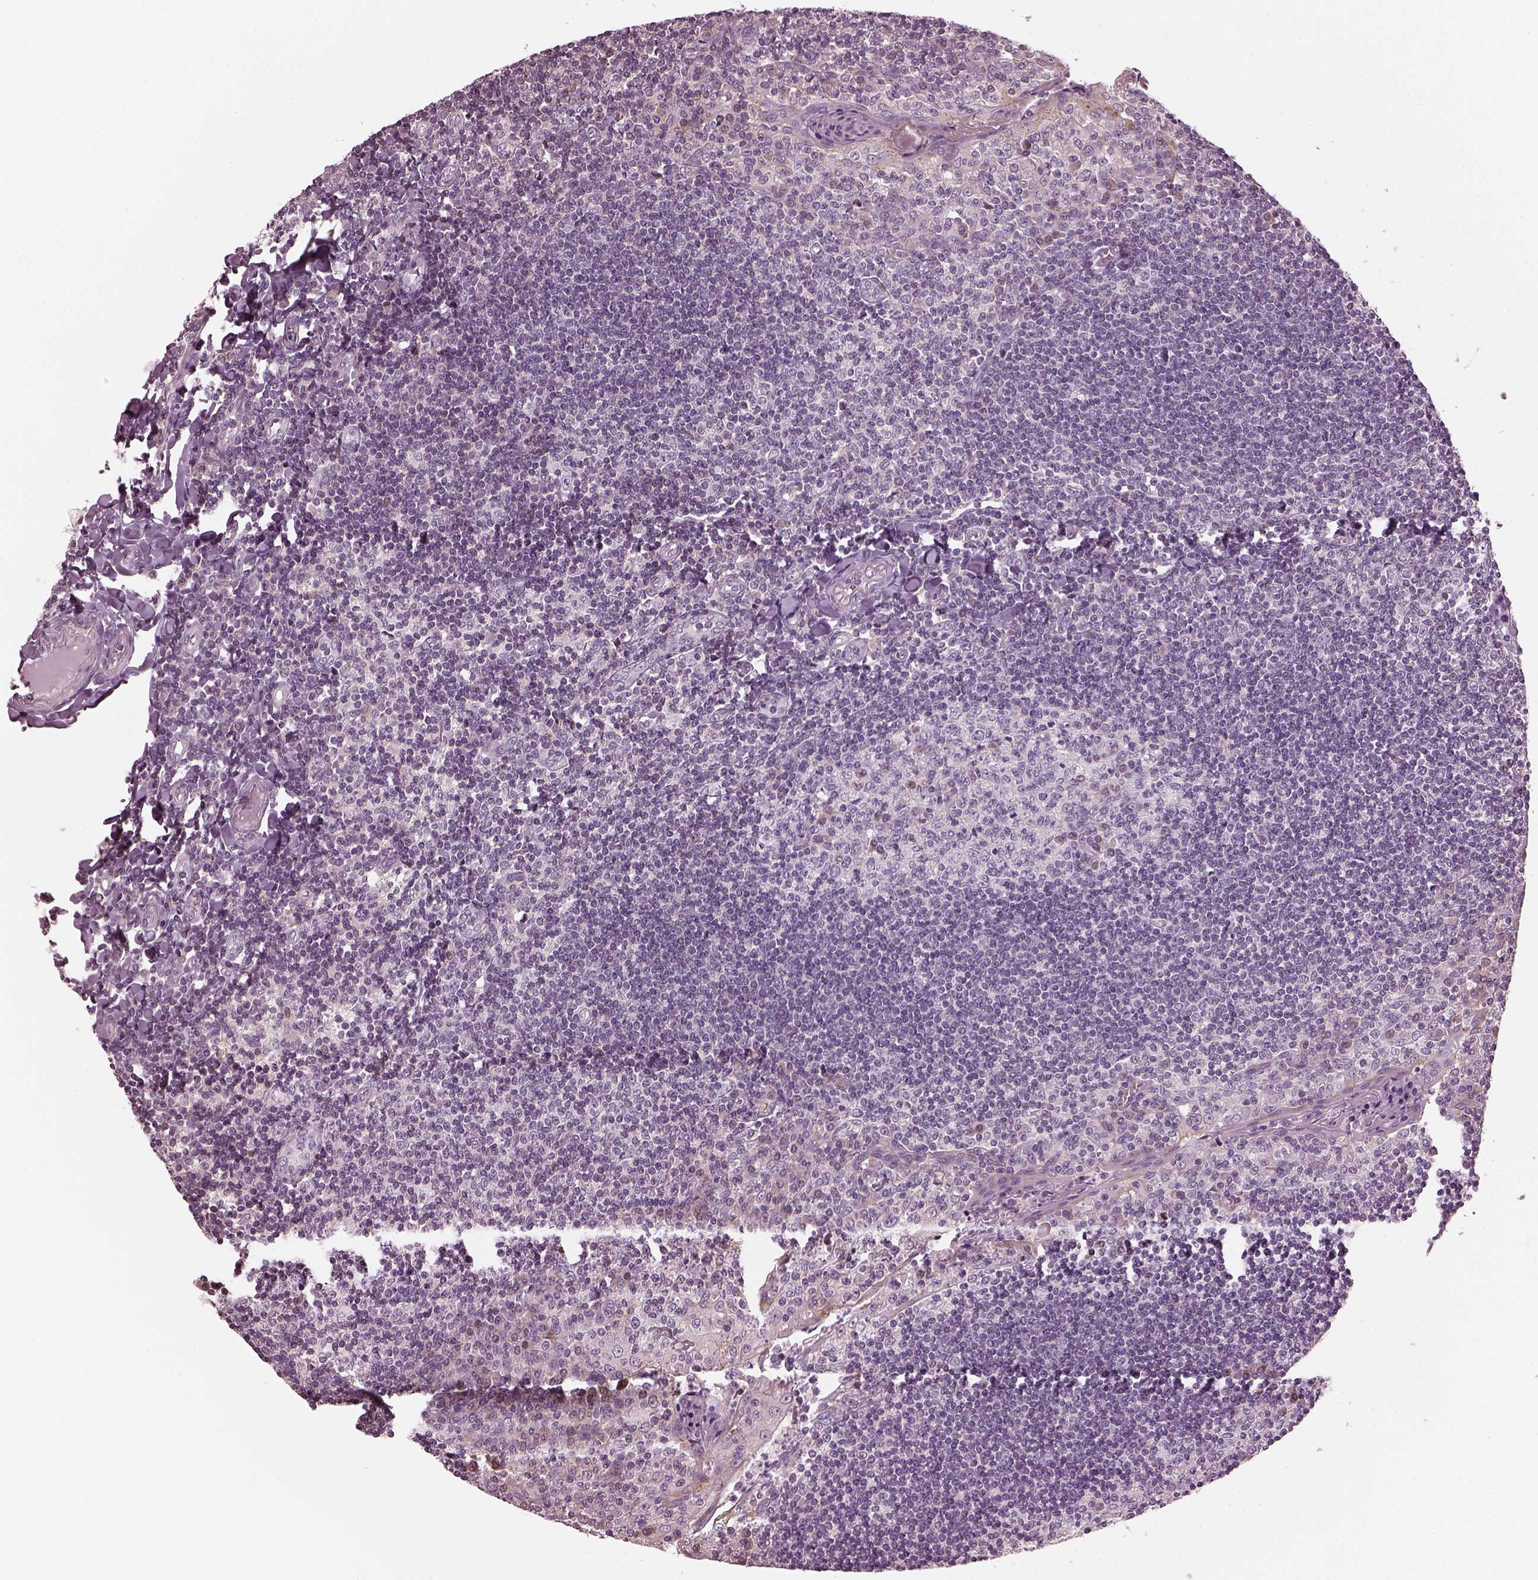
{"staining": {"intensity": "negative", "quantity": "none", "location": "none"}, "tissue": "tonsil", "cell_type": "Germinal center cells", "image_type": "normal", "snomed": [{"axis": "morphology", "description": "Normal tissue, NOS"}, {"axis": "topography", "description": "Tonsil"}], "caption": "Immunohistochemistry of unremarkable tonsil reveals no staining in germinal center cells.", "gene": "BFSP1", "patient": {"sex": "female", "age": 12}}